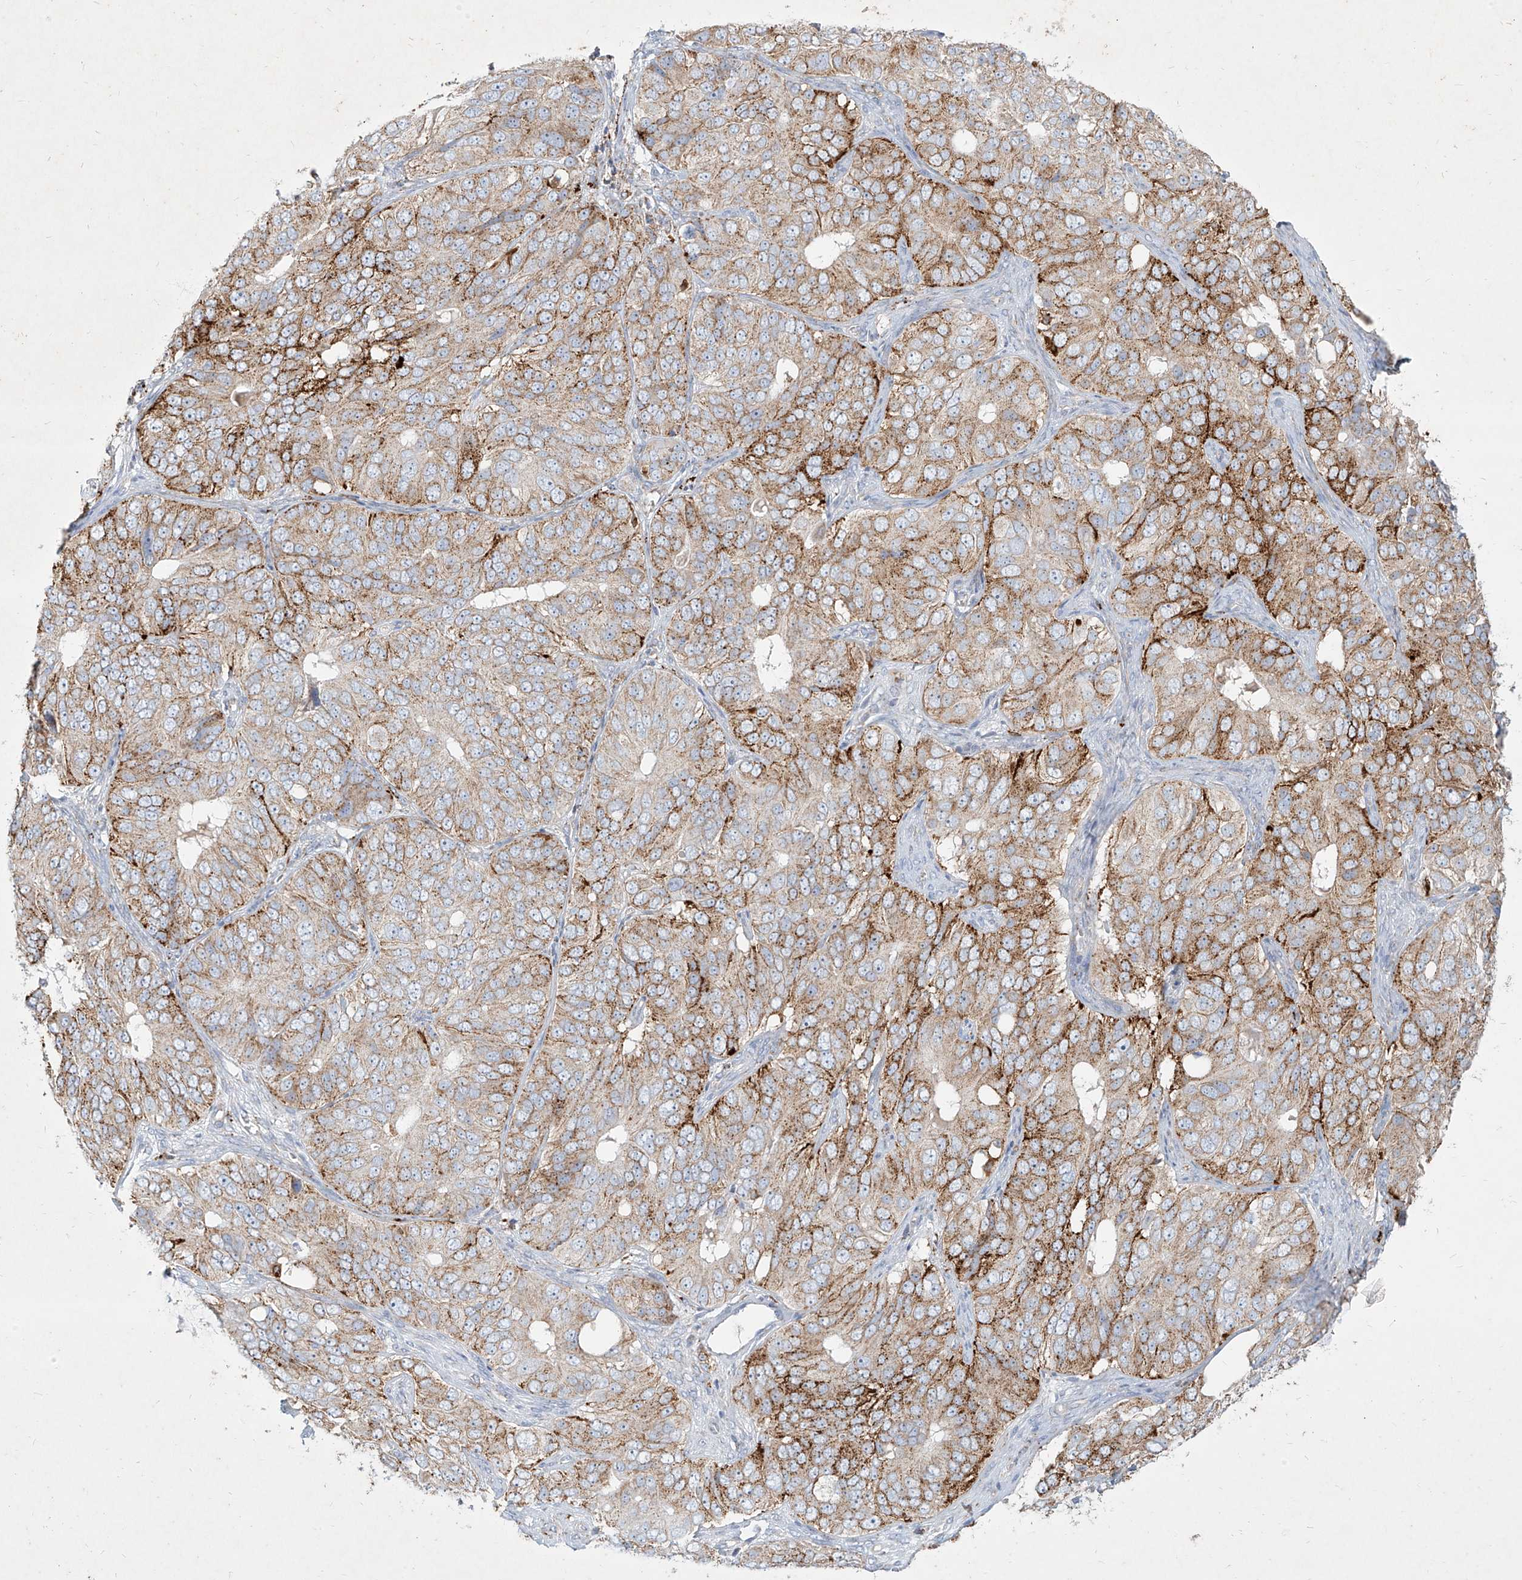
{"staining": {"intensity": "moderate", "quantity": "25%-75%", "location": "cytoplasmic/membranous"}, "tissue": "ovarian cancer", "cell_type": "Tumor cells", "image_type": "cancer", "snomed": [{"axis": "morphology", "description": "Carcinoma, endometroid"}, {"axis": "topography", "description": "Ovary"}], "caption": "IHC photomicrograph of endometroid carcinoma (ovarian) stained for a protein (brown), which demonstrates medium levels of moderate cytoplasmic/membranous expression in approximately 25%-75% of tumor cells.", "gene": "MTX2", "patient": {"sex": "female", "age": 51}}